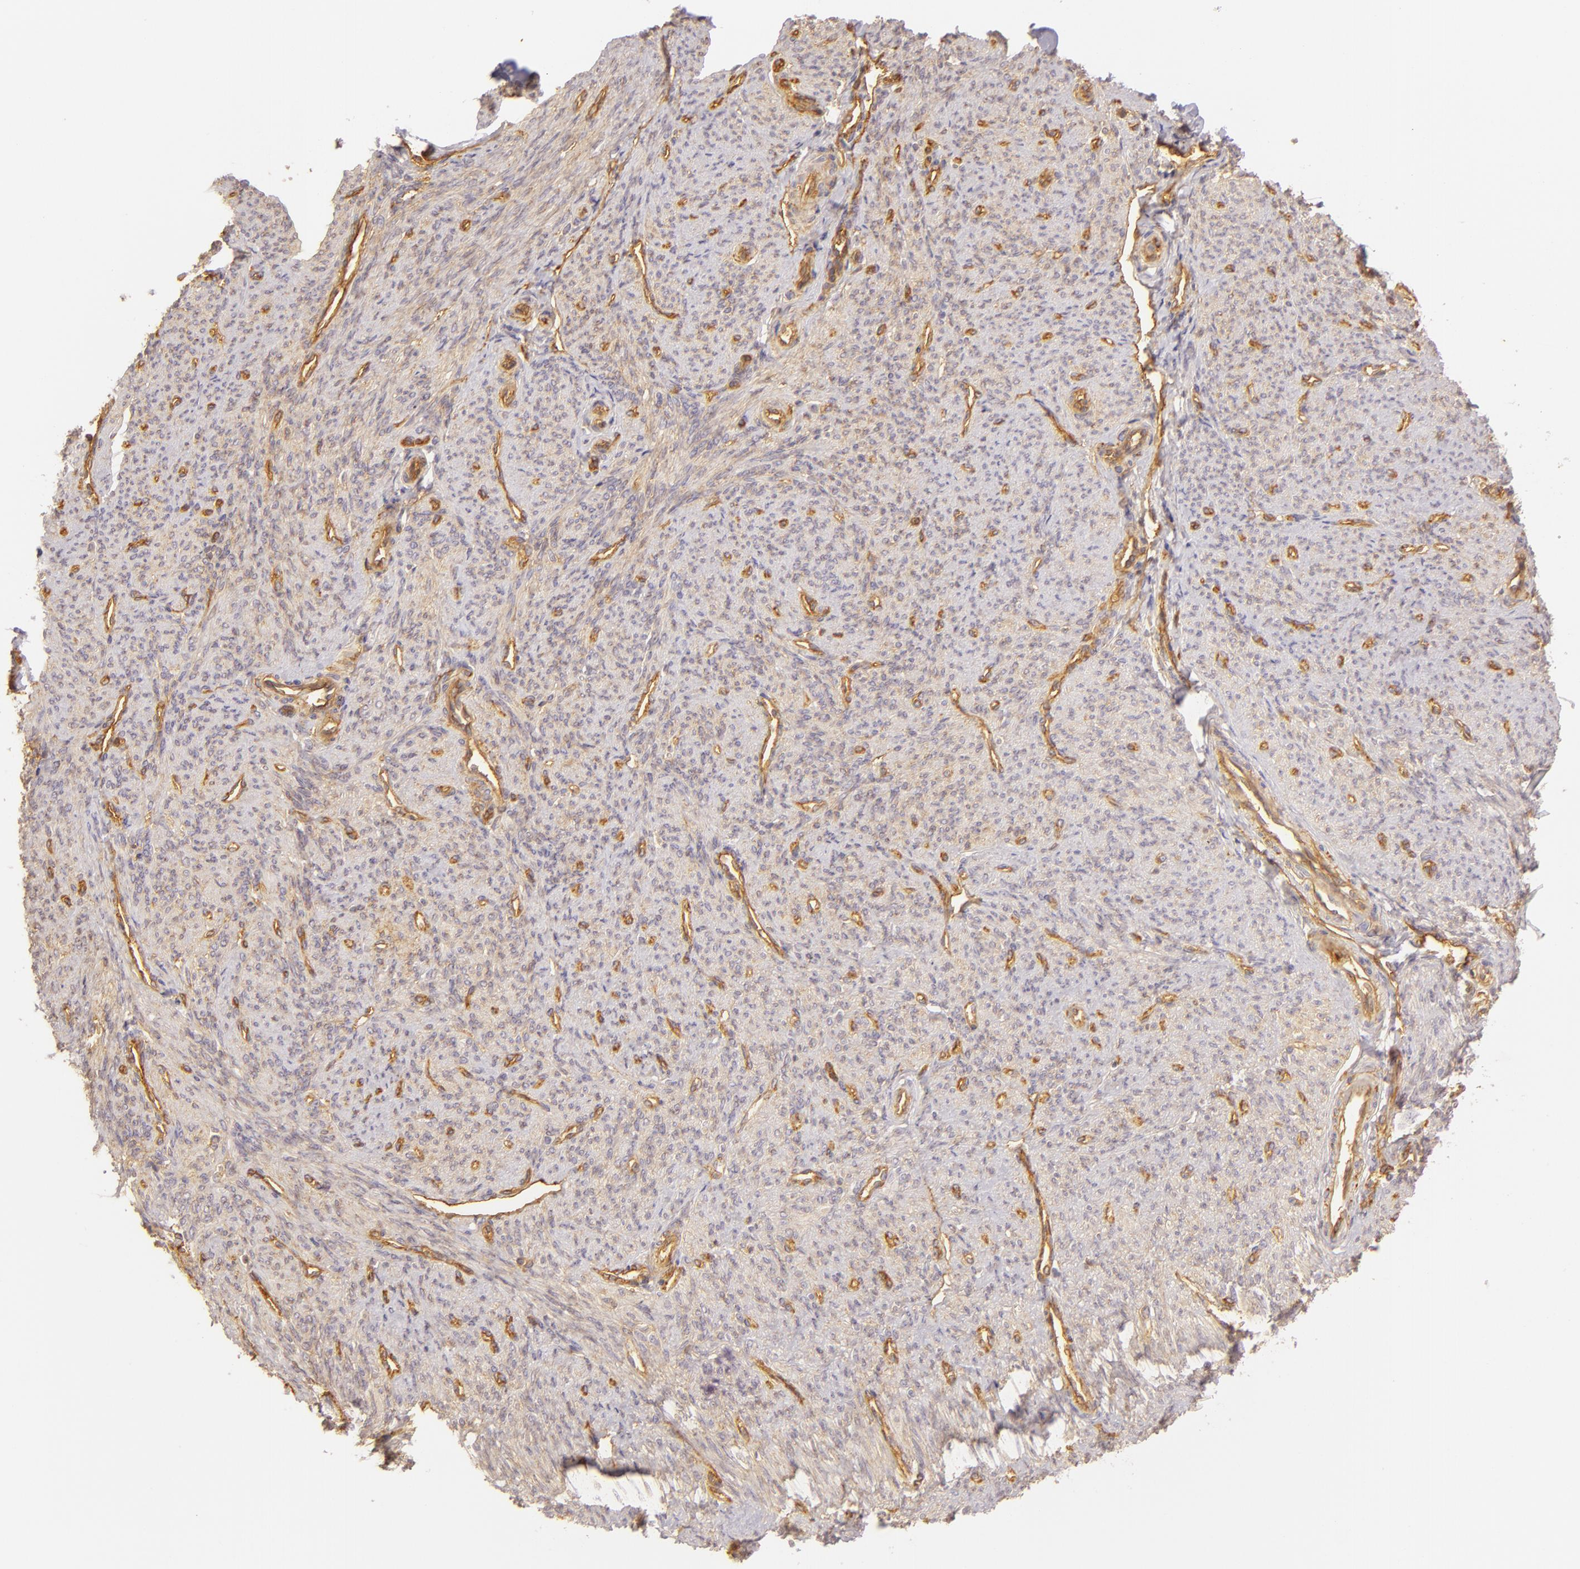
{"staining": {"intensity": "weak", "quantity": "25%-75%", "location": "cytoplasmic/membranous"}, "tissue": "smooth muscle", "cell_type": "Smooth muscle cells", "image_type": "normal", "snomed": [{"axis": "morphology", "description": "Normal tissue, NOS"}, {"axis": "topography", "description": "Cervix"}, {"axis": "topography", "description": "Endometrium"}], "caption": "The histopathology image exhibits staining of unremarkable smooth muscle, revealing weak cytoplasmic/membranous protein staining (brown color) within smooth muscle cells.", "gene": "CD59", "patient": {"sex": "female", "age": 65}}